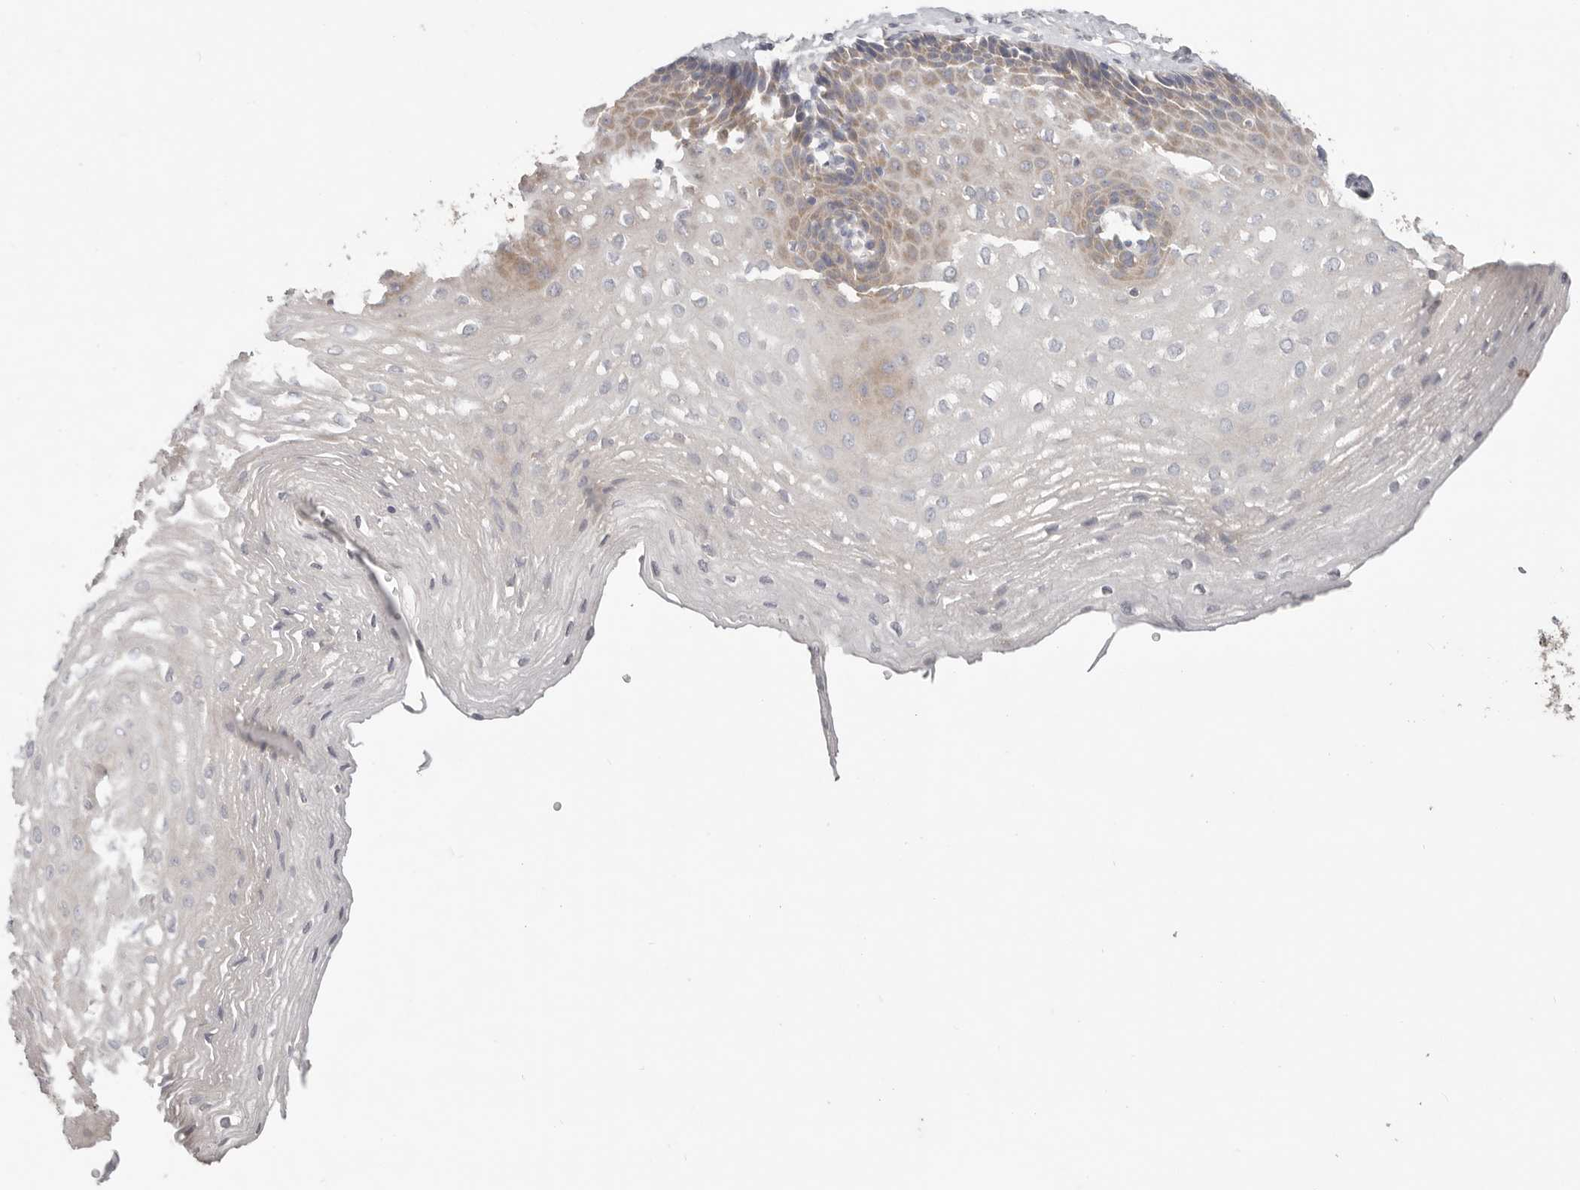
{"staining": {"intensity": "weak", "quantity": "<25%", "location": "cytoplasmic/membranous"}, "tissue": "esophagus", "cell_type": "Squamous epithelial cells", "image_type": "normal", "snomed": [{"axis": "morphology", "description": "Normal tissue, NOS"}, {"axis": "topography", "description": "Esophagus"}], "caption": "Esophagus was stained to show a protein in brown. There is no significant positivity in squamous epithelial cells.", "gene": "WDR77", "patient": {"sex": "female", "age": 66}}